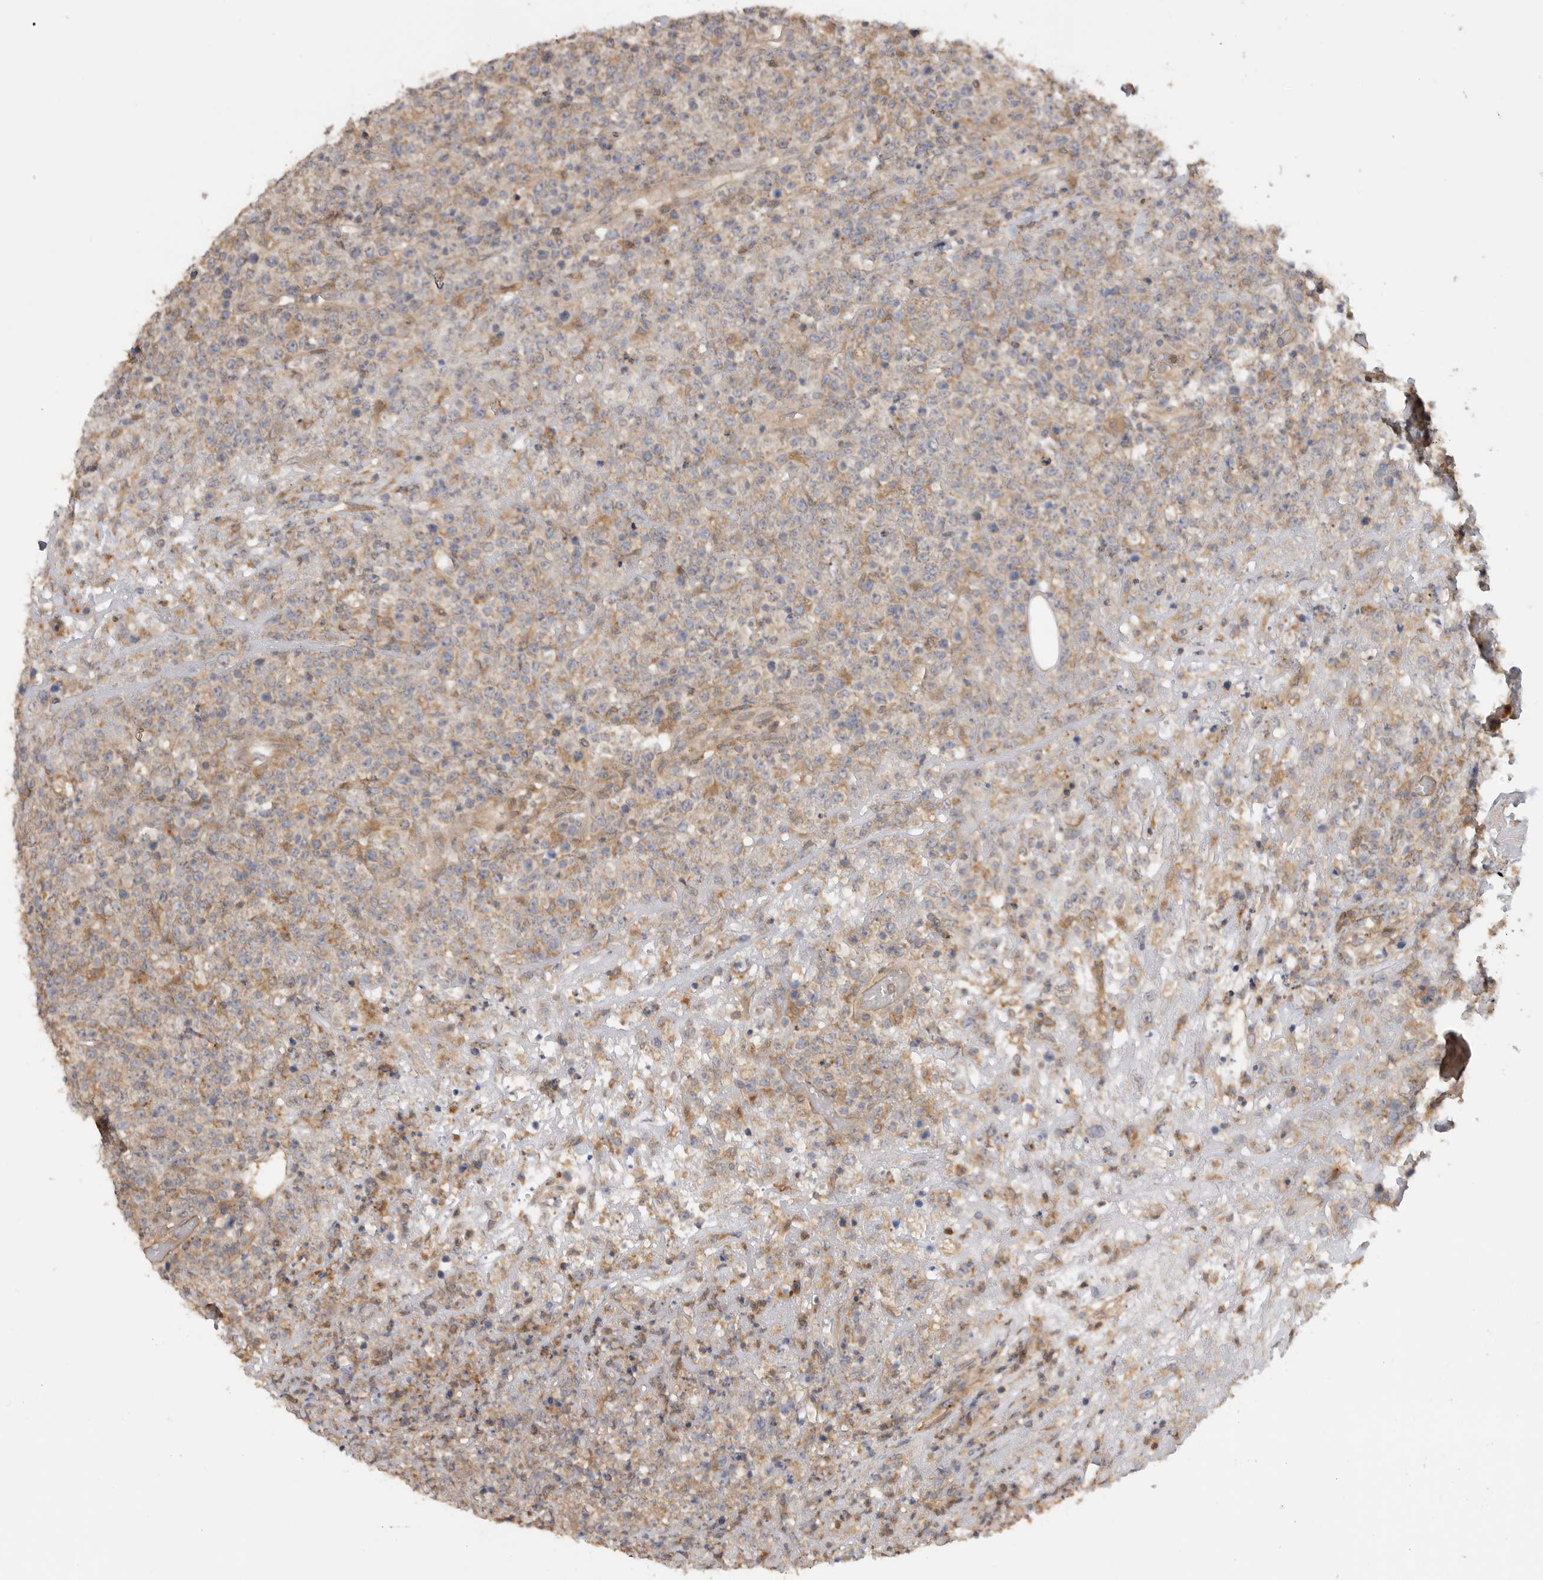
{"staining": {"intensity": "weak", "quantity": "<25%", "location": "cytoplasmic/membranous"}, "tissue": "lymphoma", "cell_type": "Tumor cells", "image_type": "cancer", "snomed": [{"axis": "morphology", "description": "Malignant lymphoma, non-Hodgkin's type, High grade"}, {"axis": "topography", "description": "Colon"}], "caption": "DAB immunohistochemical staining of human lymphoma displays no significant staining in tumor cells. (DAB IHC with hematoxylin counter stain).", "gene": "ZNF232", "patient": {"sex": "female", "age": 53}}